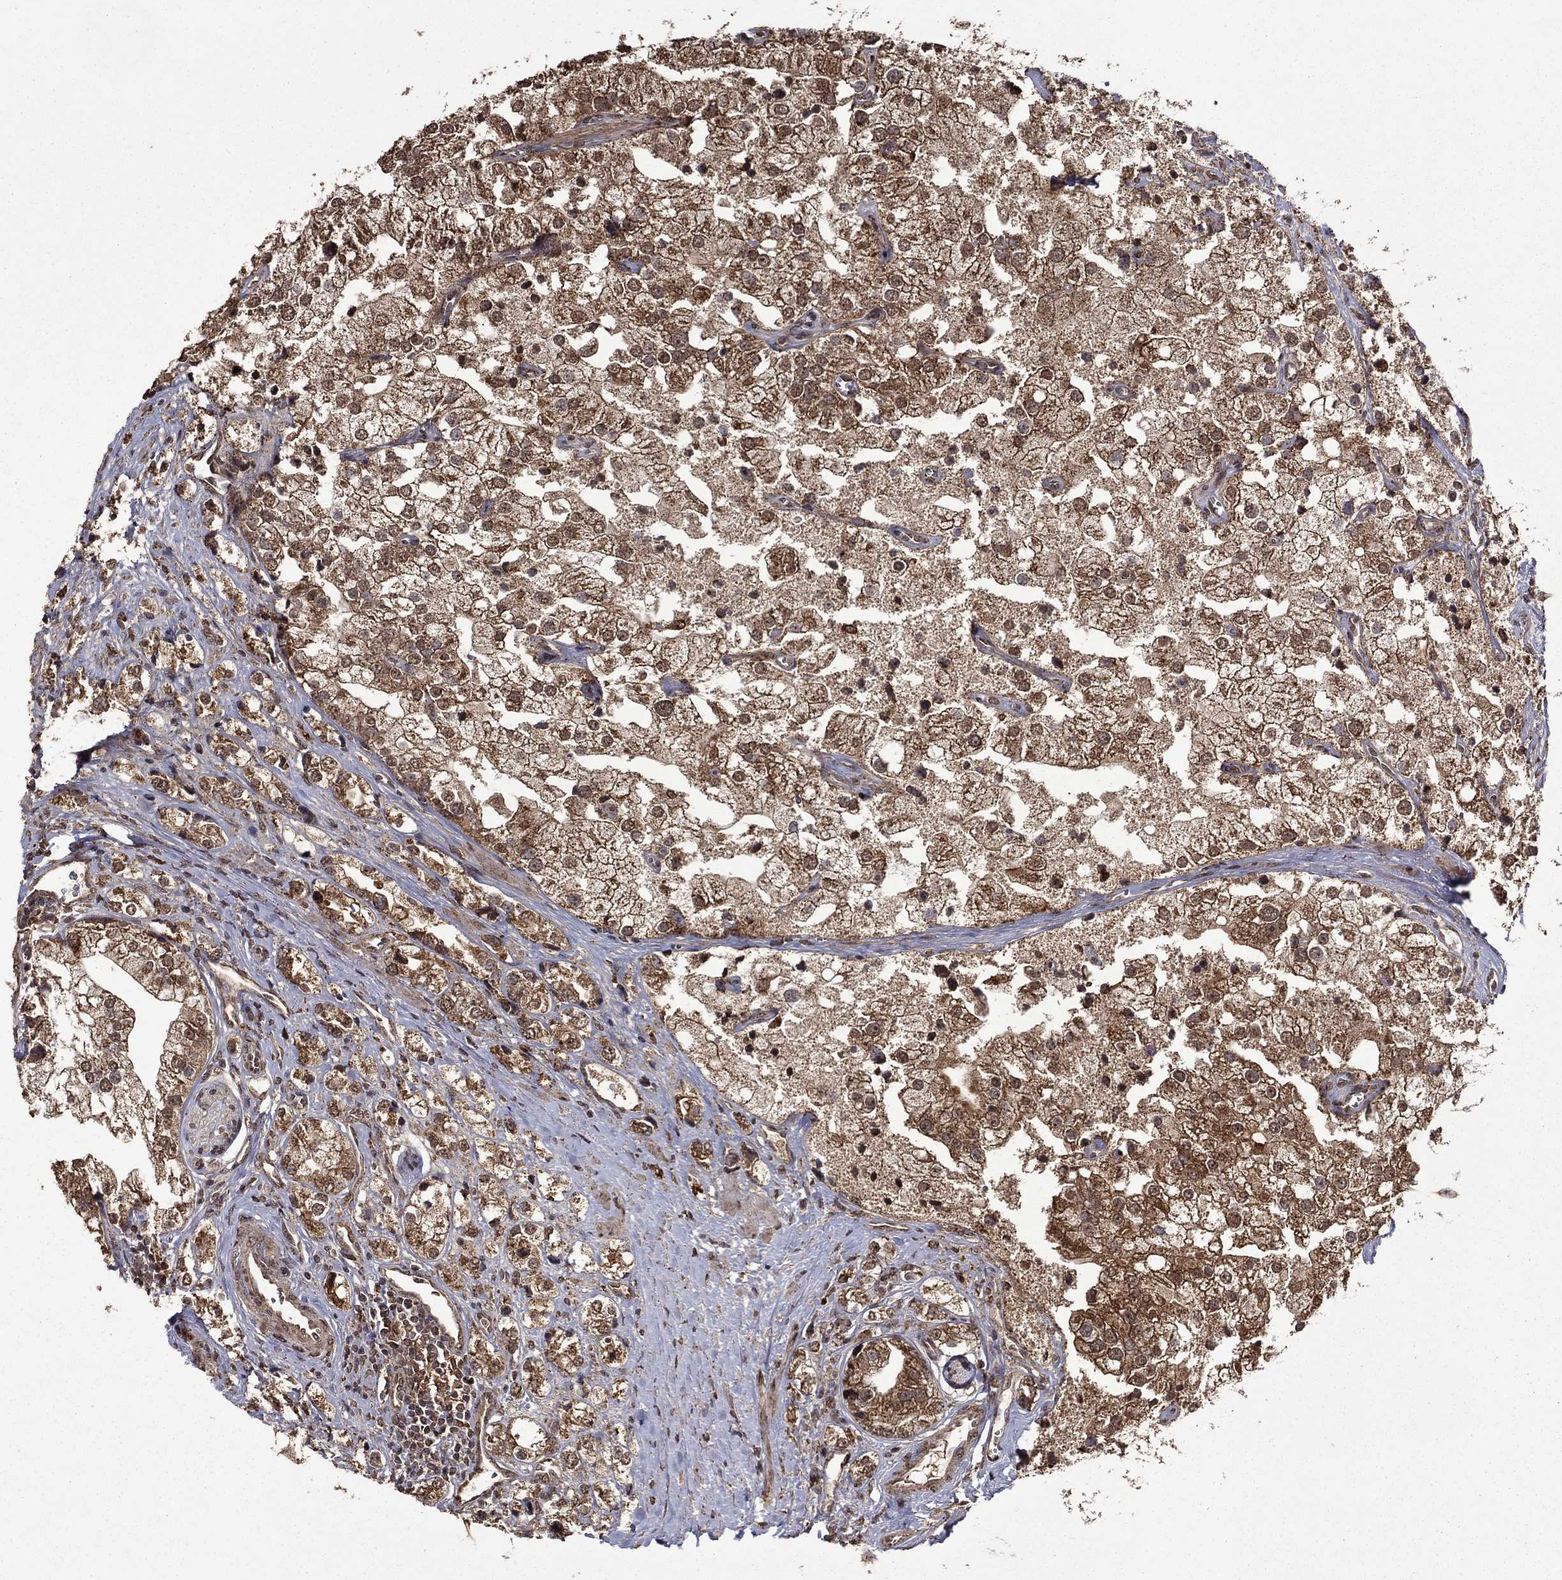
{"staining": {"intensity": "strong", "quantity": ">75%", "location": "cytoplasmic/membranous,nuclear"}, "tissue": "prostate cancer", "cell_type": "Tumor cells", "image_type": "cancer", "snomed": [{"axis": "morphology", "description": "Adenocarcinoma, NOS"}, {"axis": "topography", "description": "Prostate and seminal vesicle, NOS"}, {"axis": "topography", "description": "Prostate"}], "caption": "Strong cytoplasmic/membranous and nuclear staining for a protein is appreciated in about >75% of tumor cells of prostate adenocarcinoma using IHC.", "gene": "ITM2B", "patient": {"sex": "male", "age": 79}}